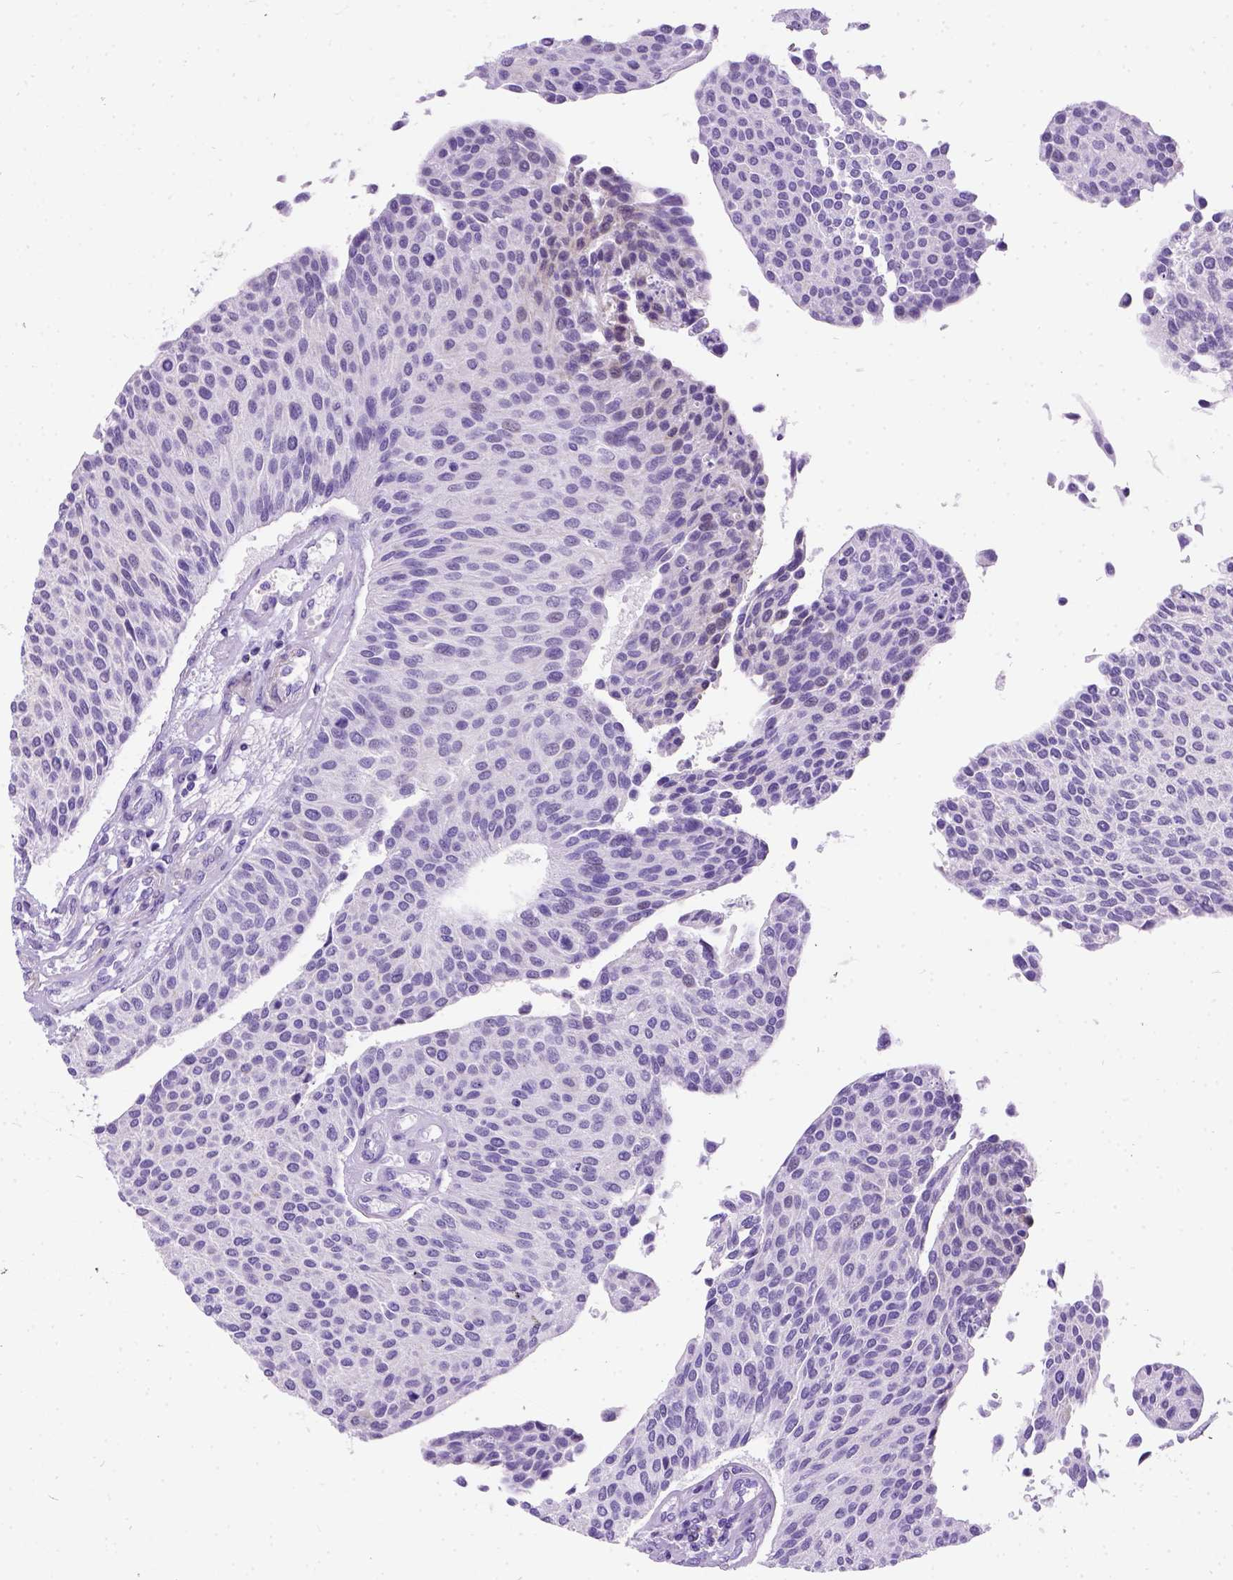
{"staining": {"intensity": "negative", "quantity": "none", "location": "none"}, "tissue": "urothelial cancer", "cell_type": "Tumor cells", "image_type": "cancer", "snomed": [{"axis": "morphology", "description": "Urothelial carcinoma, NOS"}, {"axis": "topography", "description": "Urinary bladder"}], "caption": "Immunohistochemistry (IHC) of human transitional cell carcinoma demonstrates no expression in tumor cells.", "gene": "PRG2", "patient": {"sex": "male", "age": 55}}